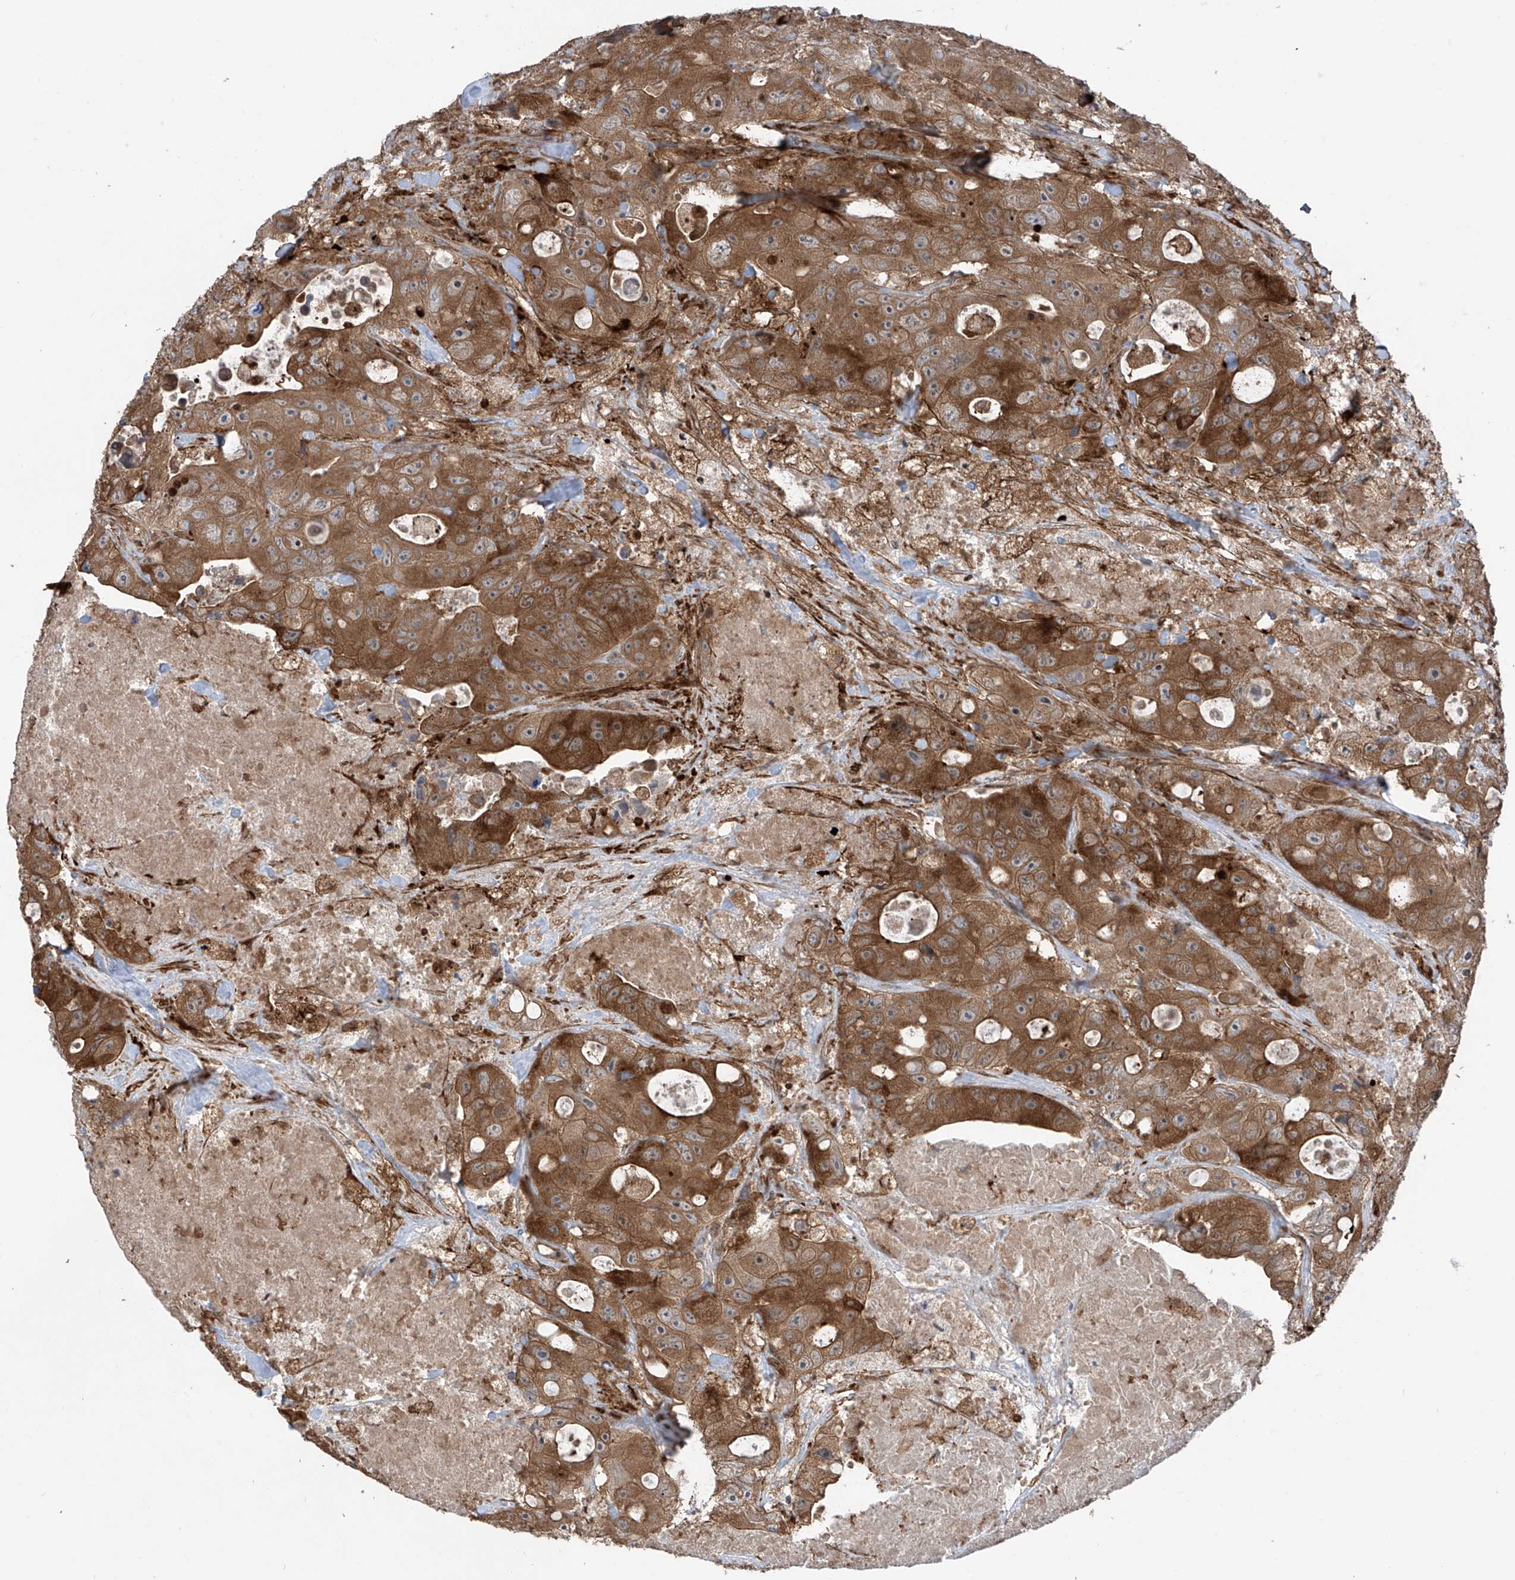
{"staining": {"intensity": "moderate", "quantity": ">75%", "location": "cytoplasmic/membranous"}, "tissue": "colorectal cancer", "cell_type": "Tumor cells", "image_type": "cancer", "snomed": [{"axis": "morphology", "description": "Adenocarcinoma, NOS"}, {"axis": "topography", "description": "Colon"}], "caption": "Immunohistochemical staining of colorectal adenocarcinoma shows medium levels of moderate cytoplasmic/membranous staining in approximately >75% of tumor cells.", "gene": "SAMD3", "patient": {"sex": "female", "age": 46}}